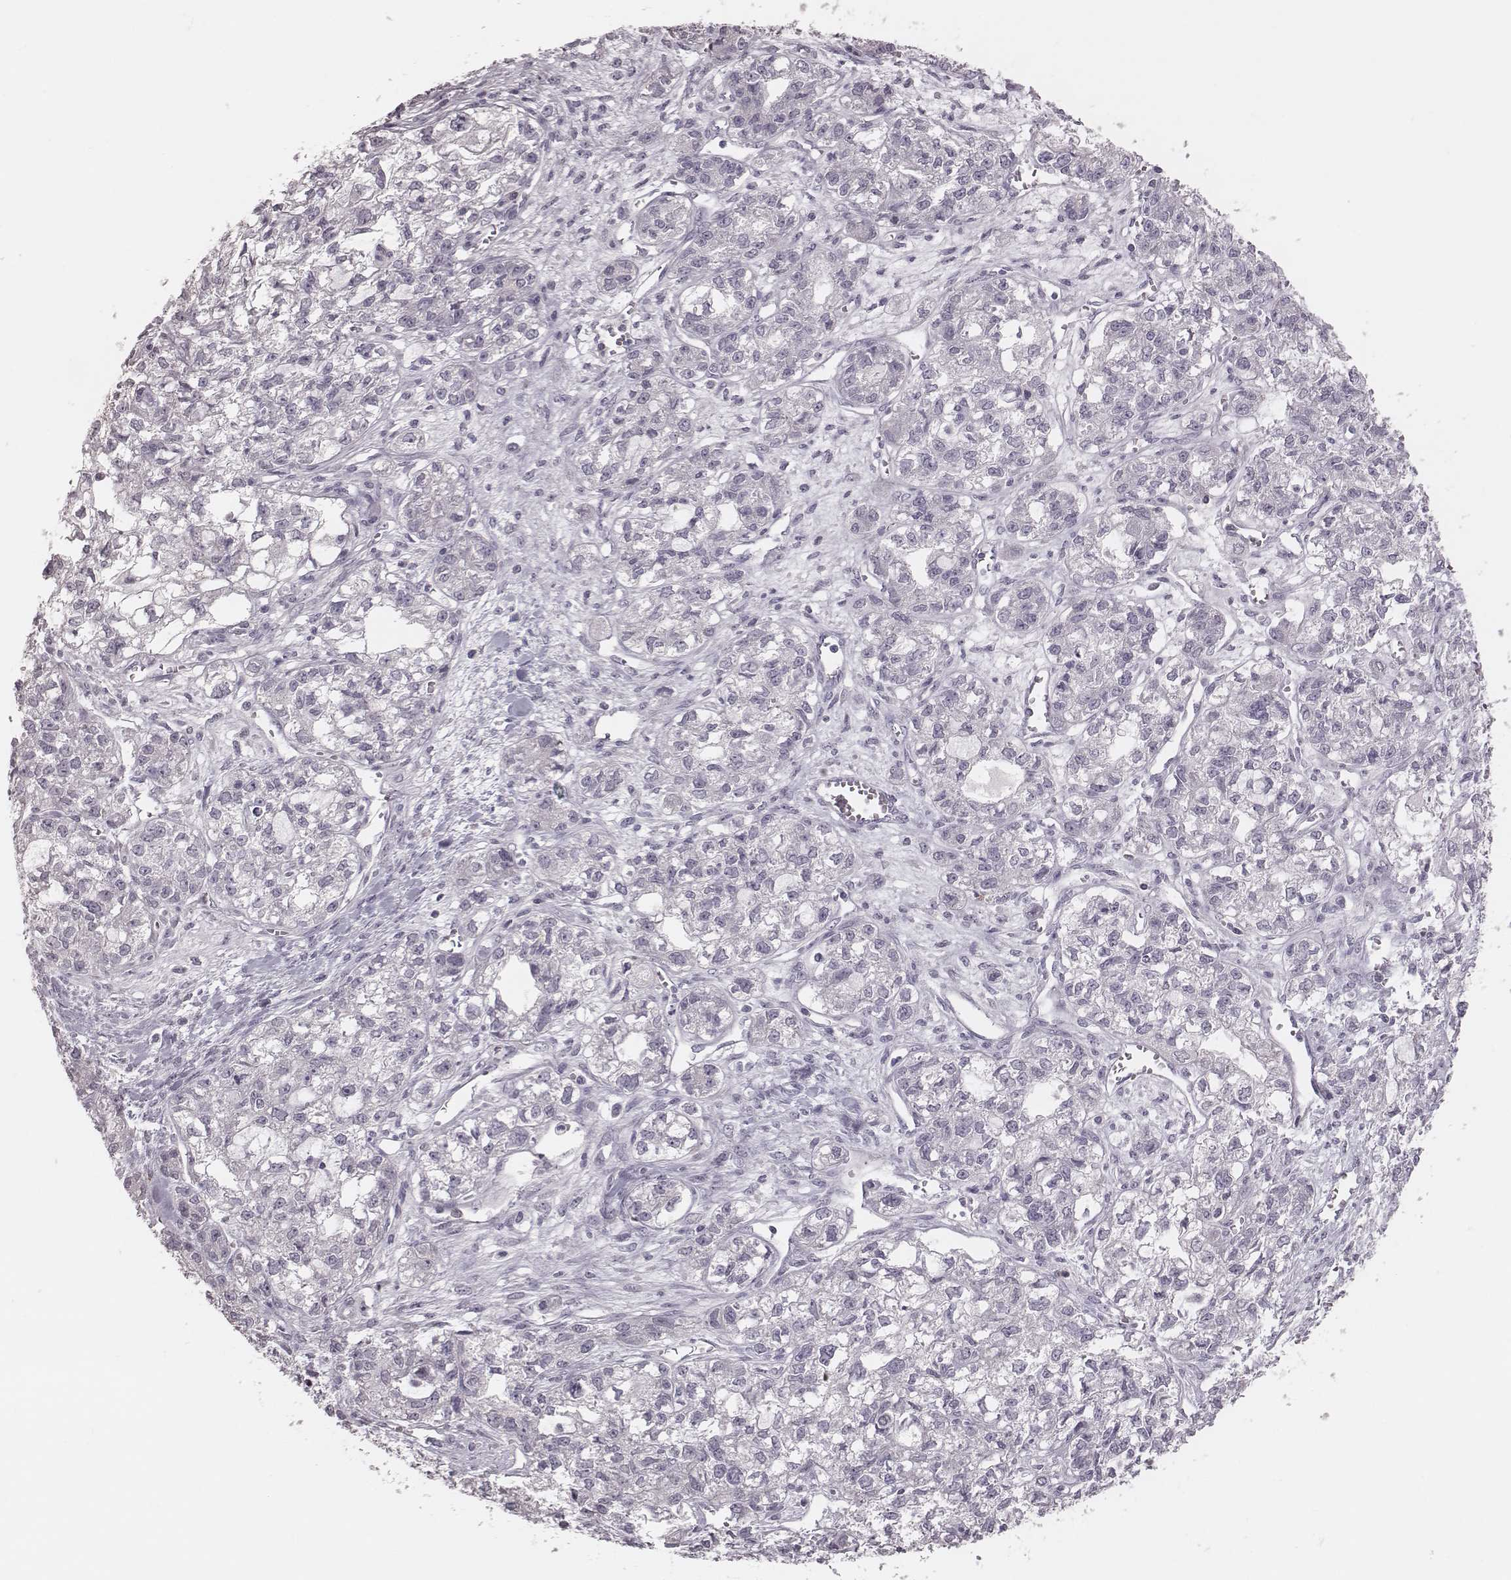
{"staining": {"intensity": "negative", "quantity": "none", "location": "none"}, "tissue": "ovarian cancer", "cell_type": "Tumor cells", "image_type": "cancer", "snomed": [{"axis": "morphology", "description": "Carcinoma, endometroid"}, {"axis": "topography", "description": "Ovary"}], "caption": "The photomicrograph exhibits no staining of tumor cells in ovarian cancer (endometroid carcinoma).", "gene": "PDCD1", "patient": {"sex": "female", "age": 64}}